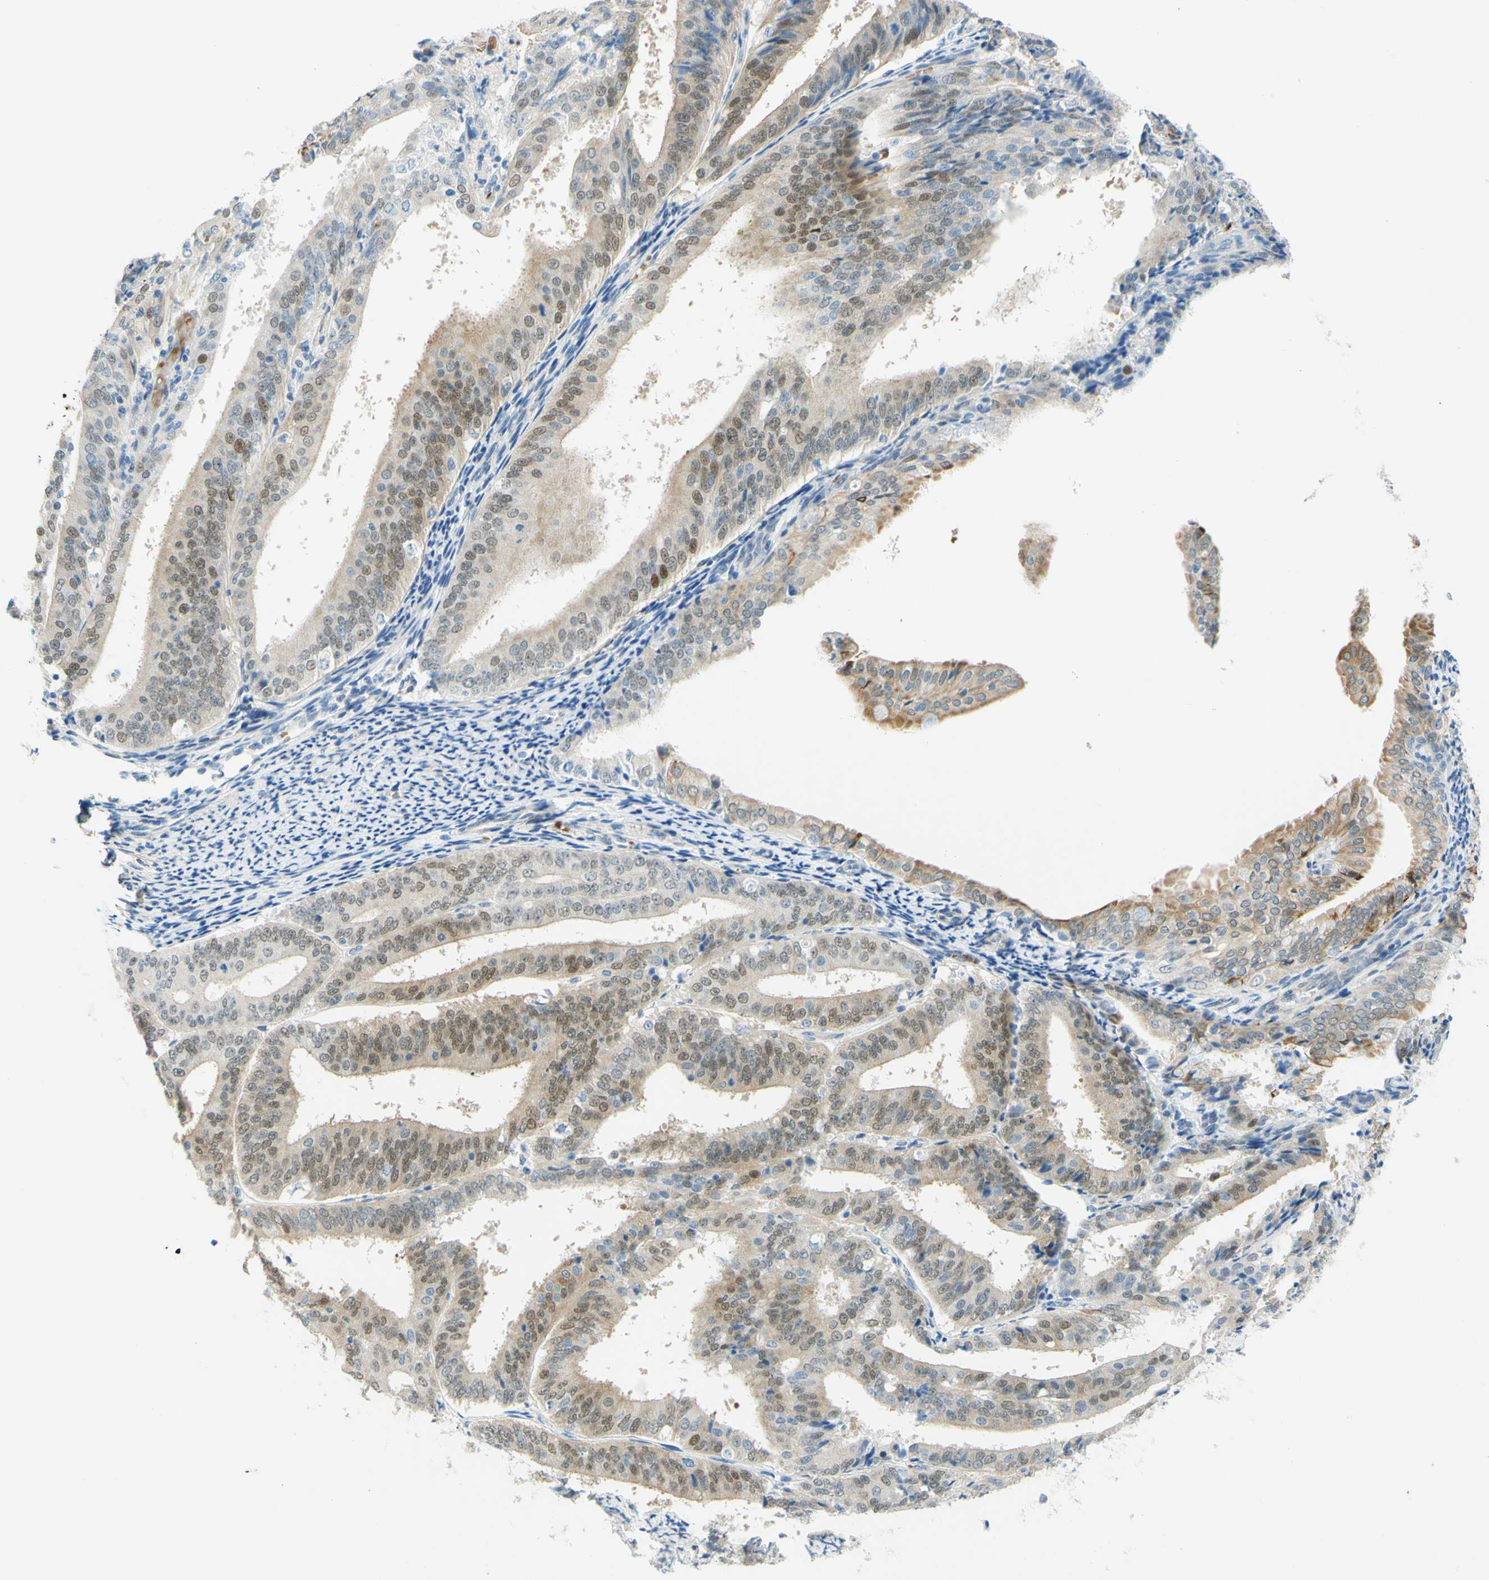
{"staining": {"intensity": "moderate", "quantity": "25%-75%", "location": "cytoplasmic/membranous,nuclear"}, "tissue": "endometrial cancer", "cell_type": "Tumor cells", "image_type": "cancer", "snomed": [{"axis": "morphology", "description": "Adenocarcinoma, NOS"}, {"axis": "topography", "description": "Endometrium"}], "caption": "DAB (3,3'-diaminobenzidine) immunohistochemical staining of endometrial cancer reveals moderate cytoplasmic/membranous and nuclear protein expression in approximately 25%-75% of tumor cells.", "gene": "ENTREP2", "patient": {"sex": "female", "age": 63}}